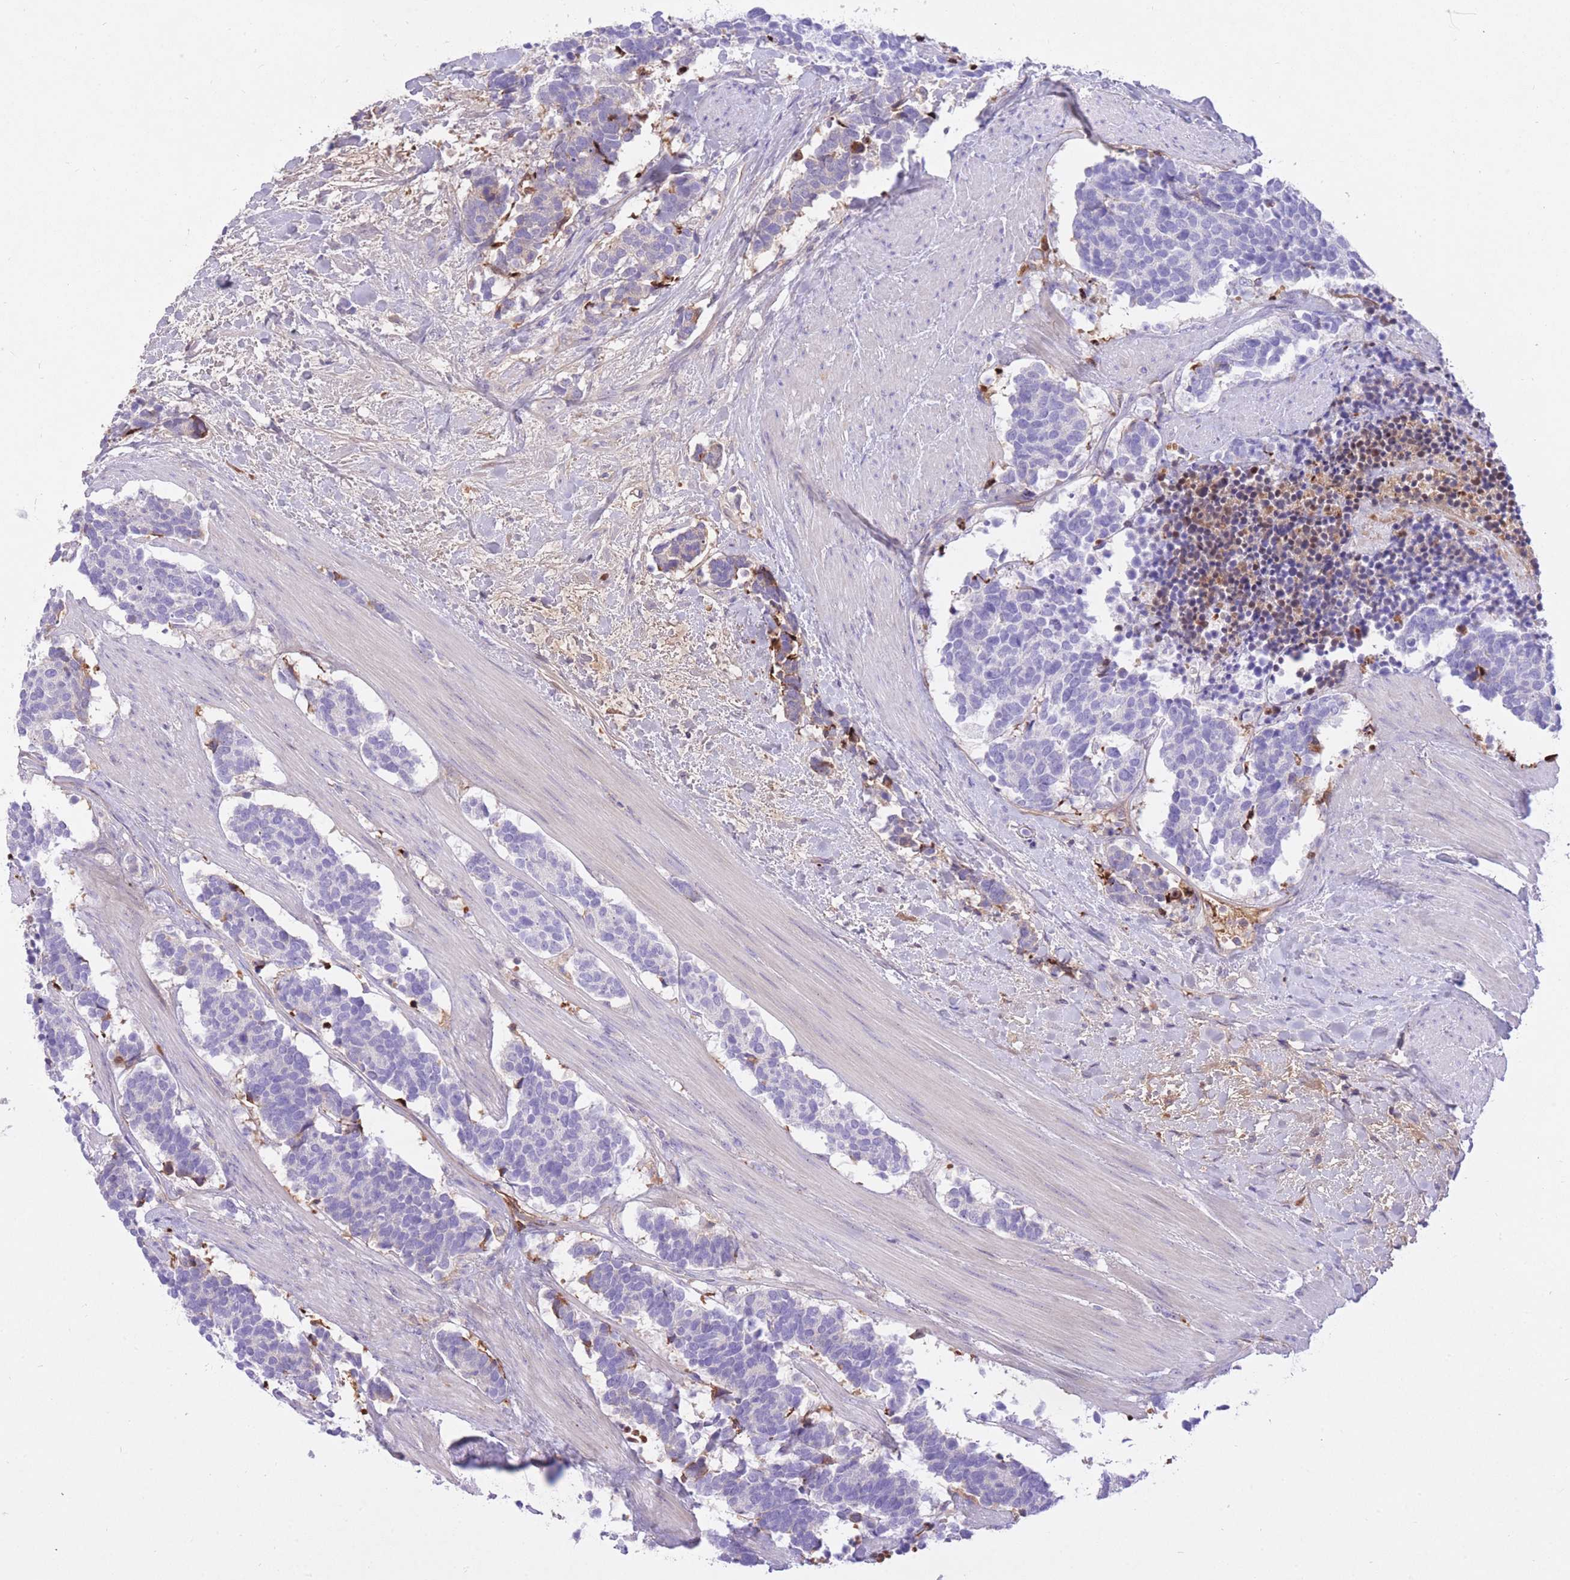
{"staining": {"intensity": "negative", "quantity": "none", "location": "none"}, "tissue": "carcinoid", "cell_type": "Tumor cells", "image_type": "cancer", "snomed": [{"axis": "morphology", "description": "Carcinoma, NOS"}, {"axis": "morphology", "description": "Carcinoid, malignant, NOS"}, {"axis": "topography", "description": "Prostate"}], "caption": "IHC photomicrograph of carcinoid stained for a protein (brown), which reveals no positivity in tumor cells.", "gene": "HRG", "patient": {"sex": "male", "age": 57}}